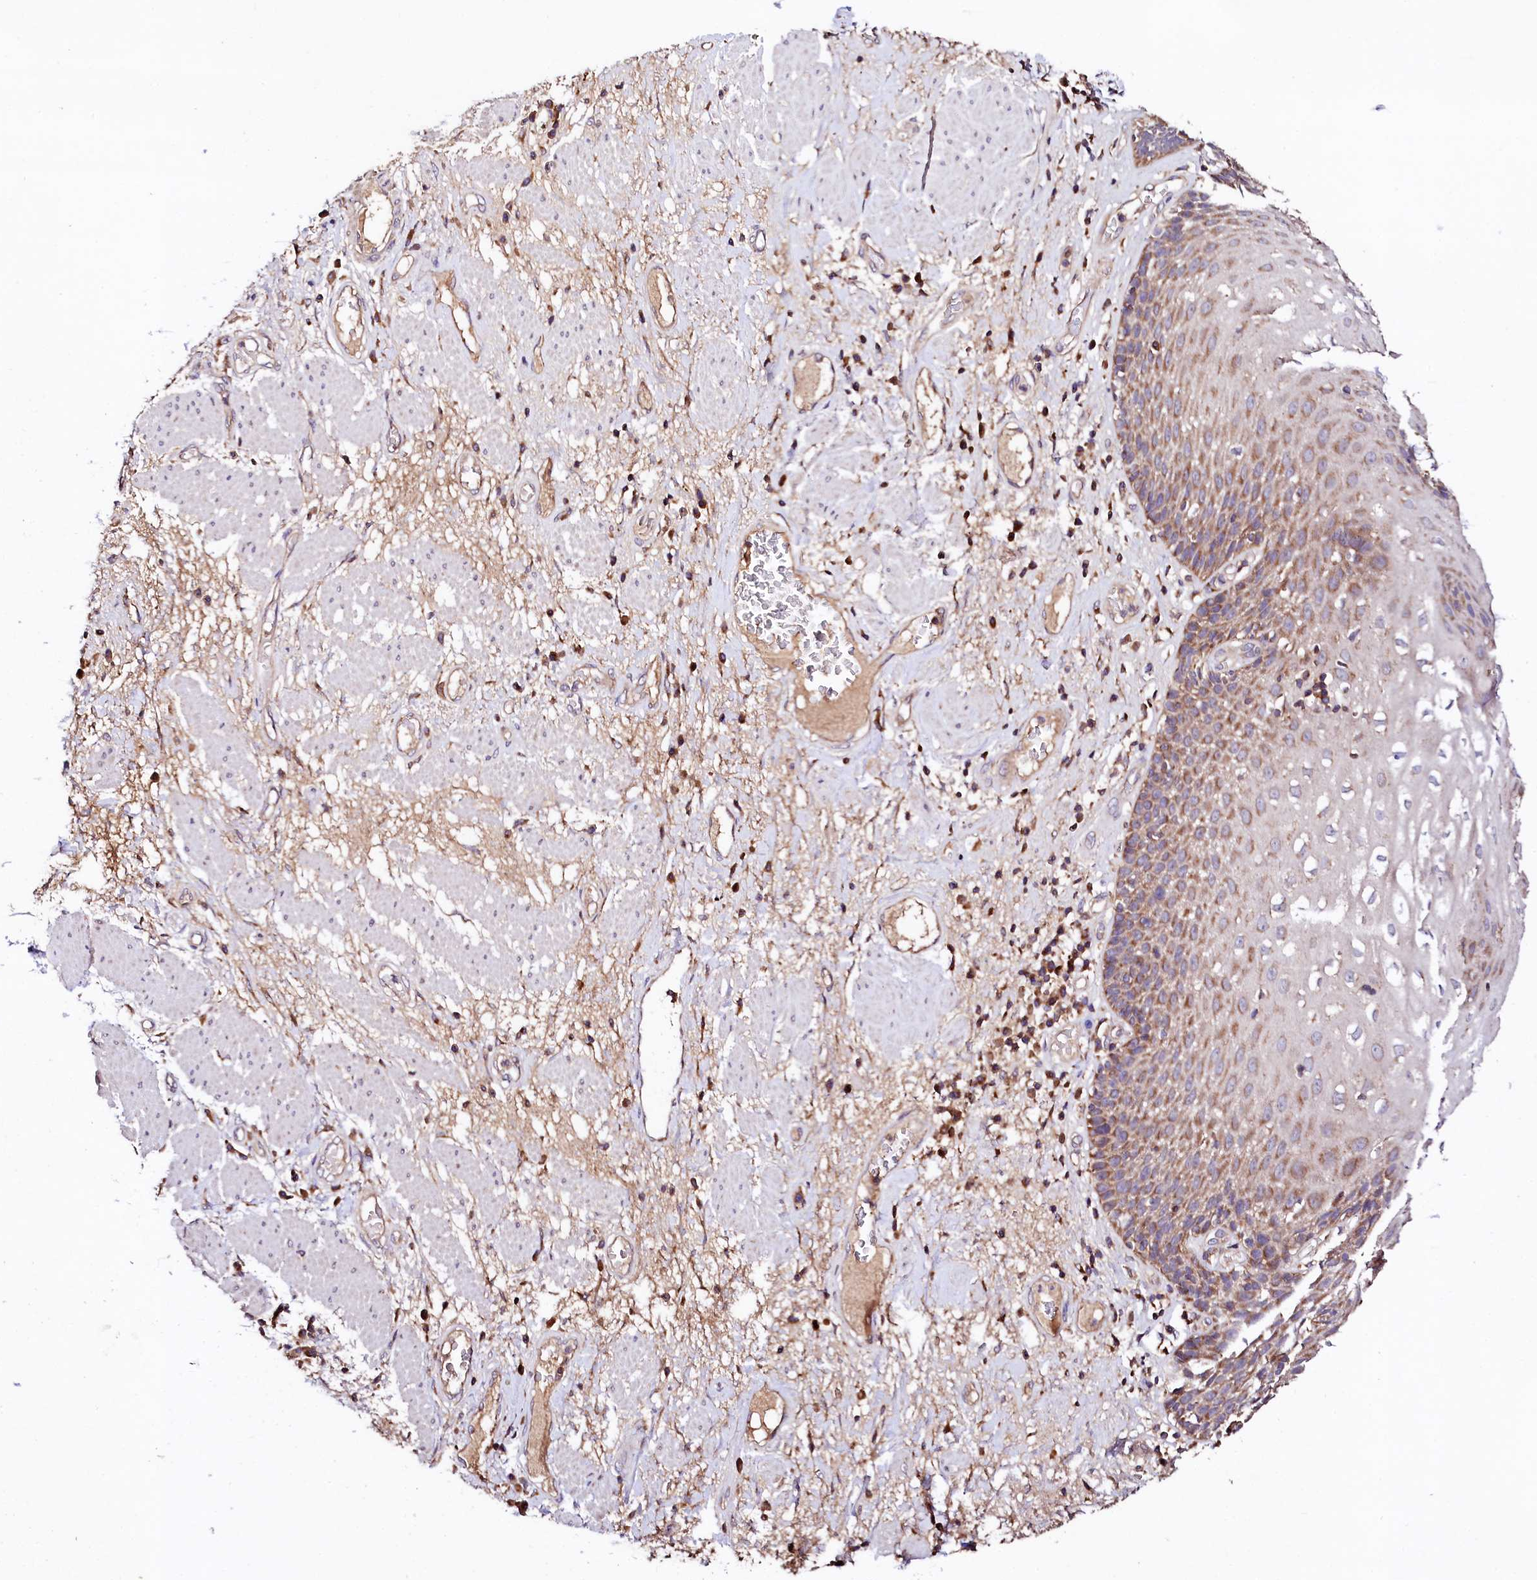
{"staining": {"intensity": "moderate", "quantity": "25%-75%", "location": "cytoplasmic/membranous"}, "tissue": "esophagus", "cell_type": "Squamous epithelial cells", "image_type": "normal", "snomed": [{"axis": "morphology", "description": "Normal tissue, NOS"}, {"axis": "morphology", "description": "Adenocarcinoma, NOS"}, {"axis": "topography", "description": "Esophagus"}], "caption": "Squamous epithelial cells show moderate cytoplasmic/membranous expression in approximately 25%-75% of cells in unremarkable esophagus.", "gene": "ST3GAL1", "patient": {"sex": "male", "age": 62}}